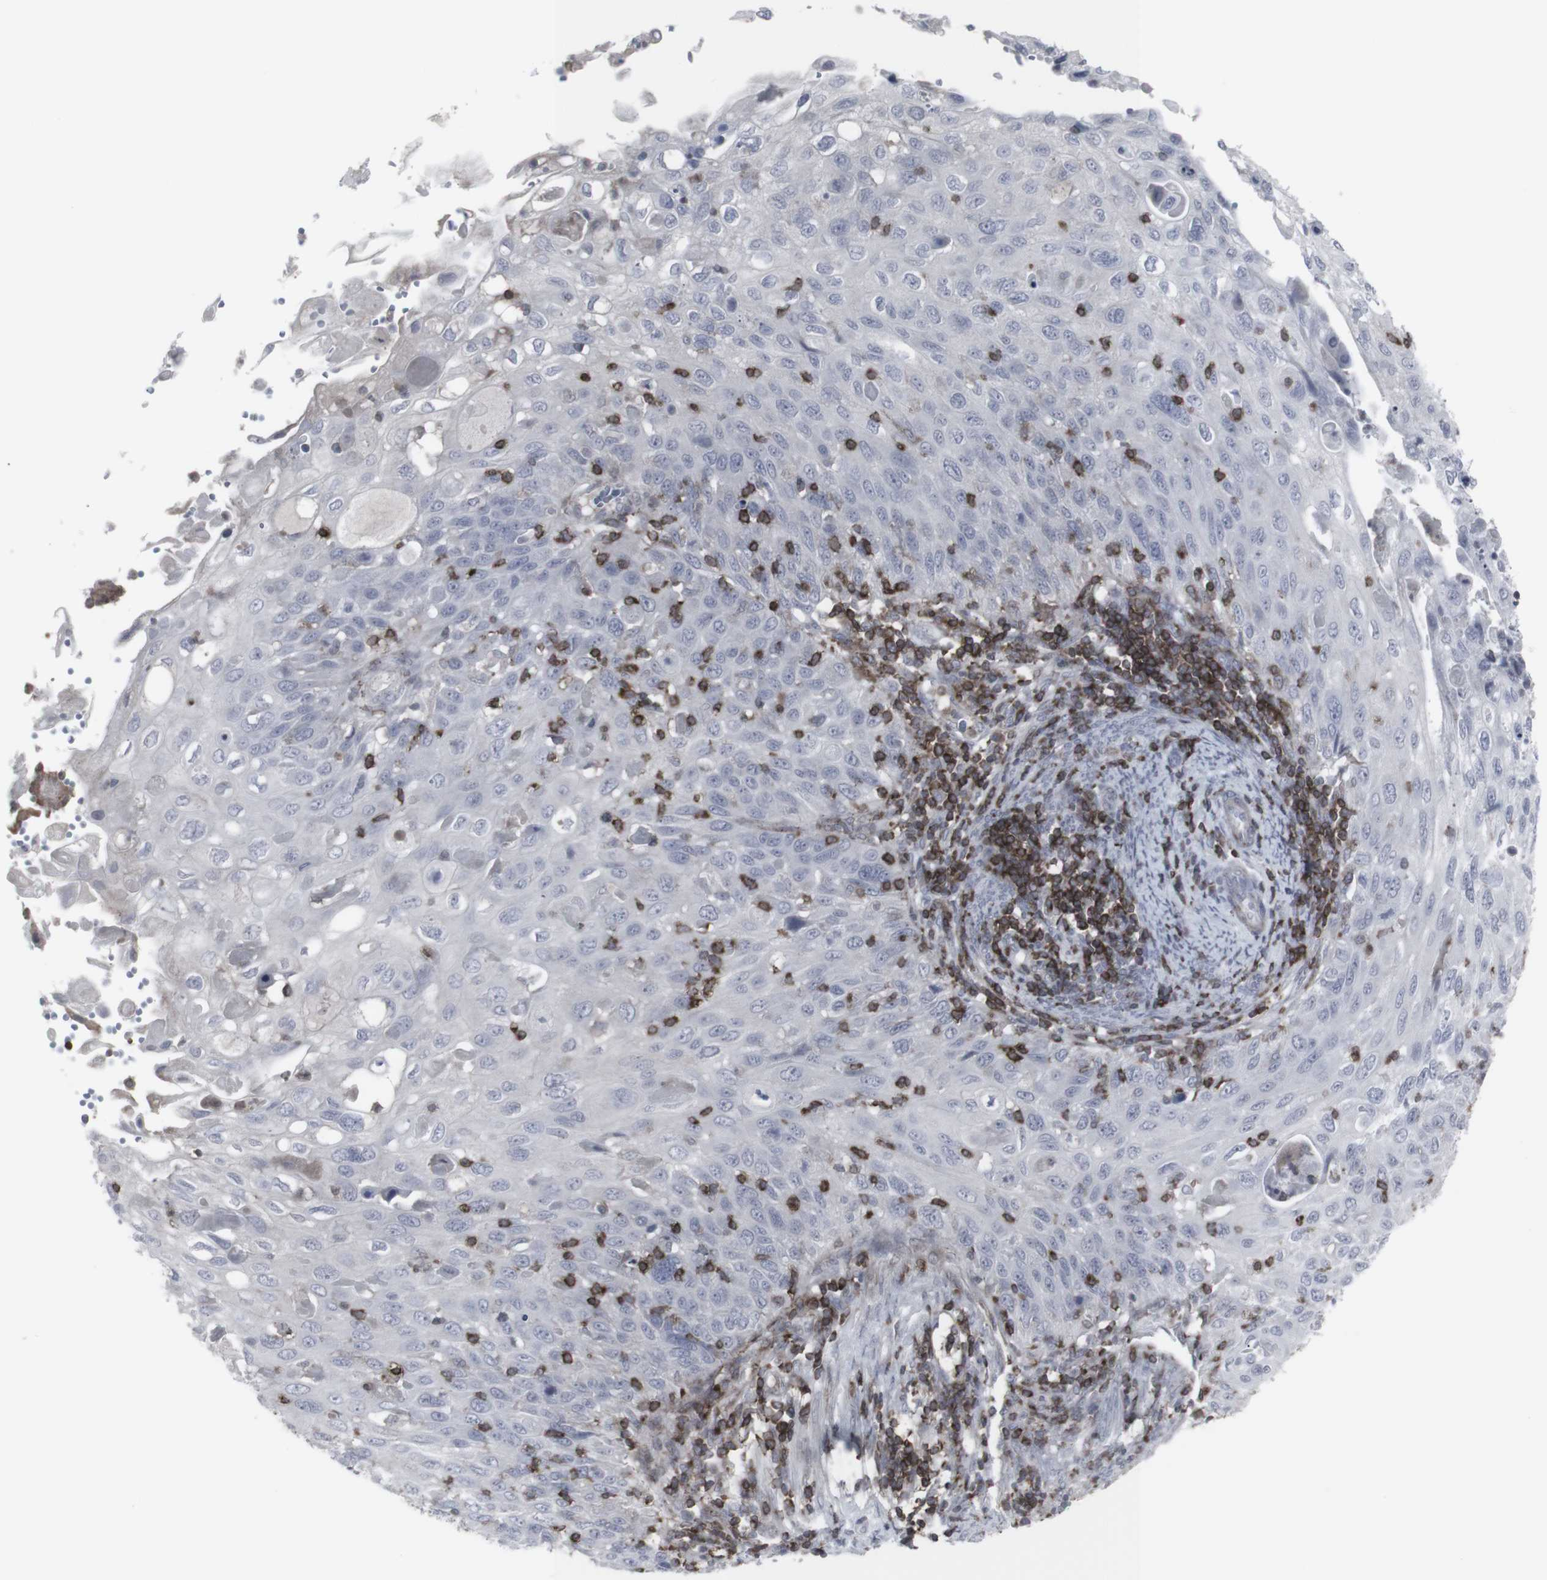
{"staining": {"intensity": "negative", "quantity": "none", "location": "none"}, "tissue": "cervical cancer", "cell_type": "Tumor cells", "image_type": "cancer", "snomed": [{"axis": "morphology", "description": "Squamous cell carcinoma, NOS"}, {"axis": "topography", "description": "Cervix"}], "caption": "Immunohistochemistry of cervical squamous cell carcinoma displays no staining in tumor cells.", "gene": "APOBEC2", "patient": {"sex": "female", "age": 70}}